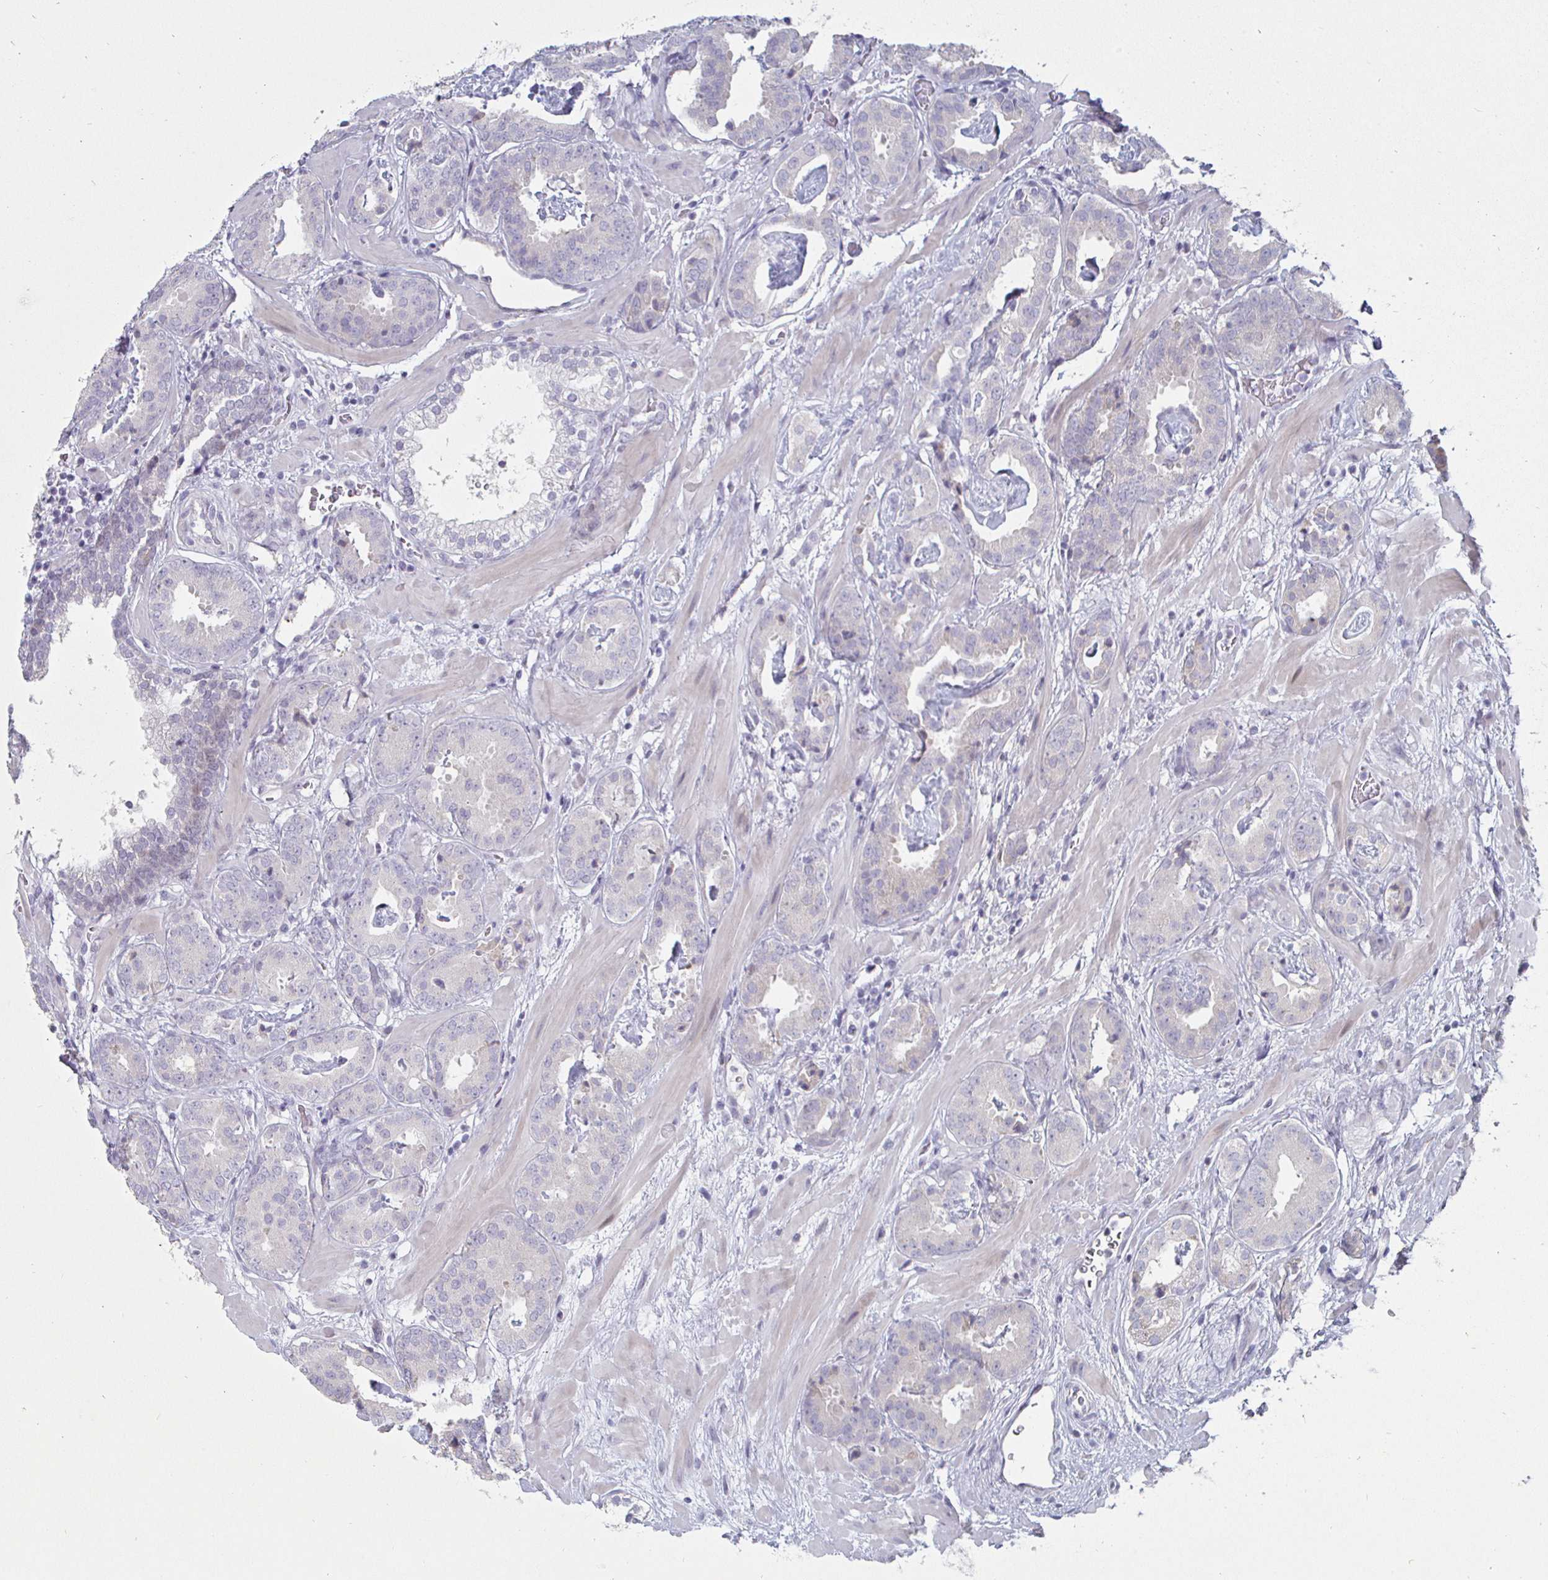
{"staining": {"intensity": "negative", "quantity": "none", "location": "none"}, "tissue": "prostate cancer", "cell_type": "Tumor cells", "image_type": "cancer", "snomed": [{"axis": "morphology", "description": "Adenocarcinoma, Low grade"}, {"axis": "topography", "description": "Prostate"}], "caption": "Tumor cells are negative for protein expression in human adenocarcinoma (low-grade) (prostate).", "gene": "DMRTB1", "patient": {"sex": "male", "age": 62}}